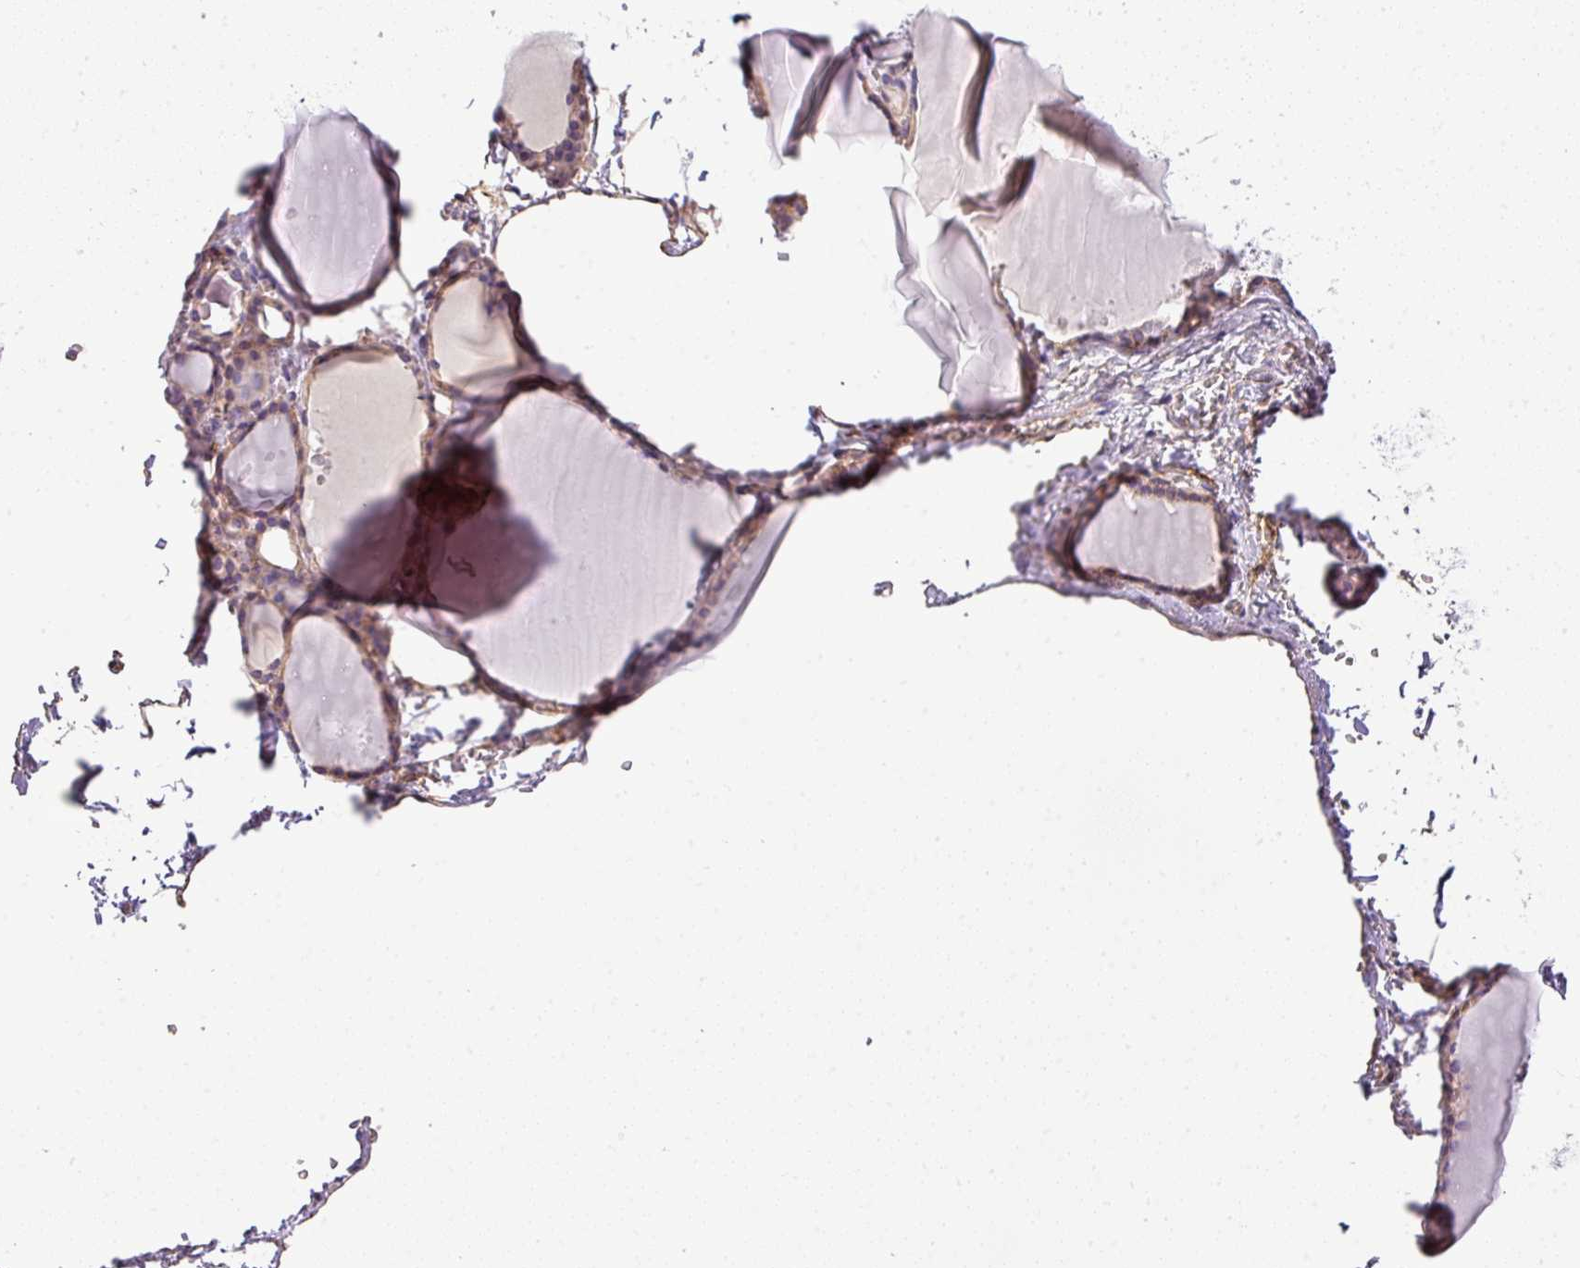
{"staining": {"intensity": "moderate", "quantity": "25%-75%", "location": "cytoplasmic/membranous"}, "tissue": "thyroid gland", "cell_type": "Glandular cells", "image_type": "normal", "snomed": [{"axis": "morphology", "description": "Normal tissue, NOS"}, {"axis": "topography", "description": "Thyroid gland"}], "caption": "Brown immunohistochemical staining in unremarkable human thyroid gland exhibits moderate cytoplasmic/membranous positivity in about 25%-75% of glandular cells. (DAB (3,3'-diaminobenzidine) IHC with brightfield microscopy, high magnification).", "gene": "OR11H4", "patient": {"sex": "female", "age": 49}}